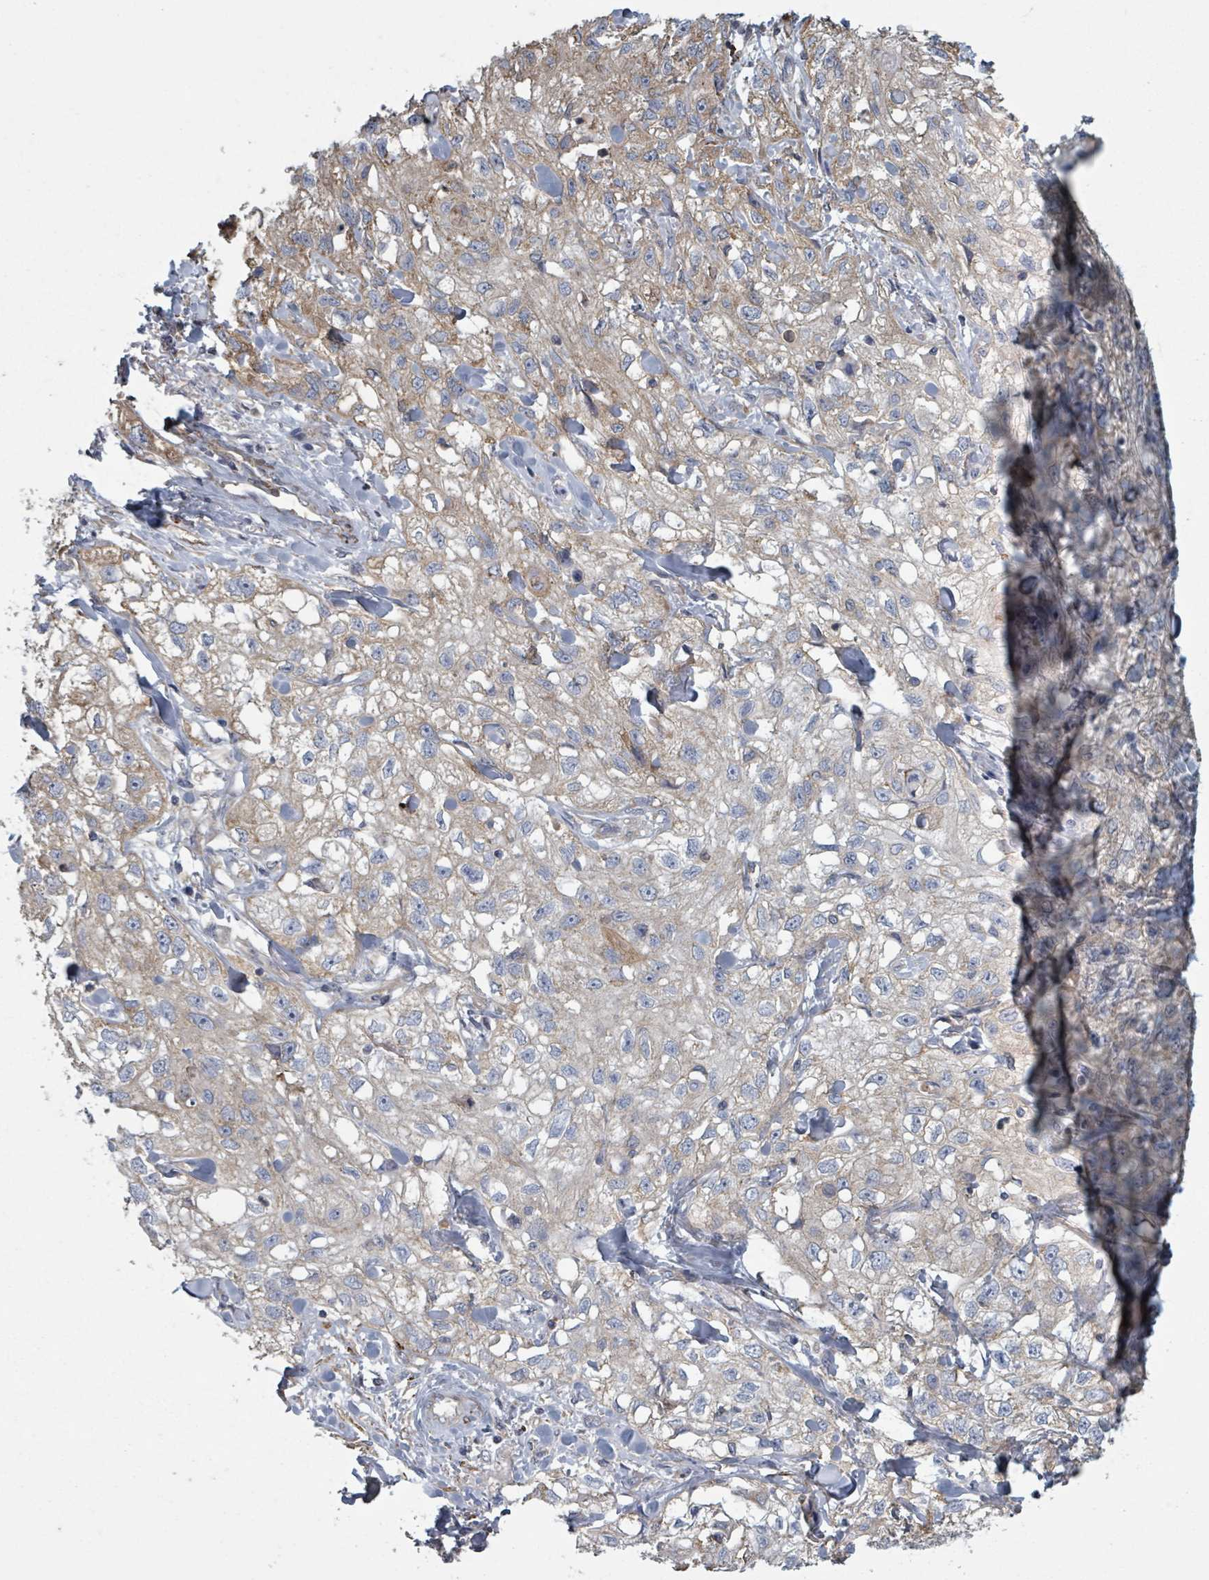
{"staining": {"intensity": "negative", "quantity": "none", "location": "none"}, "tissue": "skin cancer", "cell_type": "Tumor cells", "image_type": "cancer", "snomed": [{"axis": "morphology", "description": "Squamous cell carcinoma, NOS"}, {"axis": "topography", "description": "Skin"}, {"axis": "topography", "description": "Vulva"}], "caption": "Image shows no protein staining in tumor cells of skin squamous cell carcinoma tissue. (DAB (3,3'-diaminobenzidine) IHC visualized using brightfield microscopy, high magnification).", "gene": "ADCK1", "patient": {"sex": "female", "age": 86}}